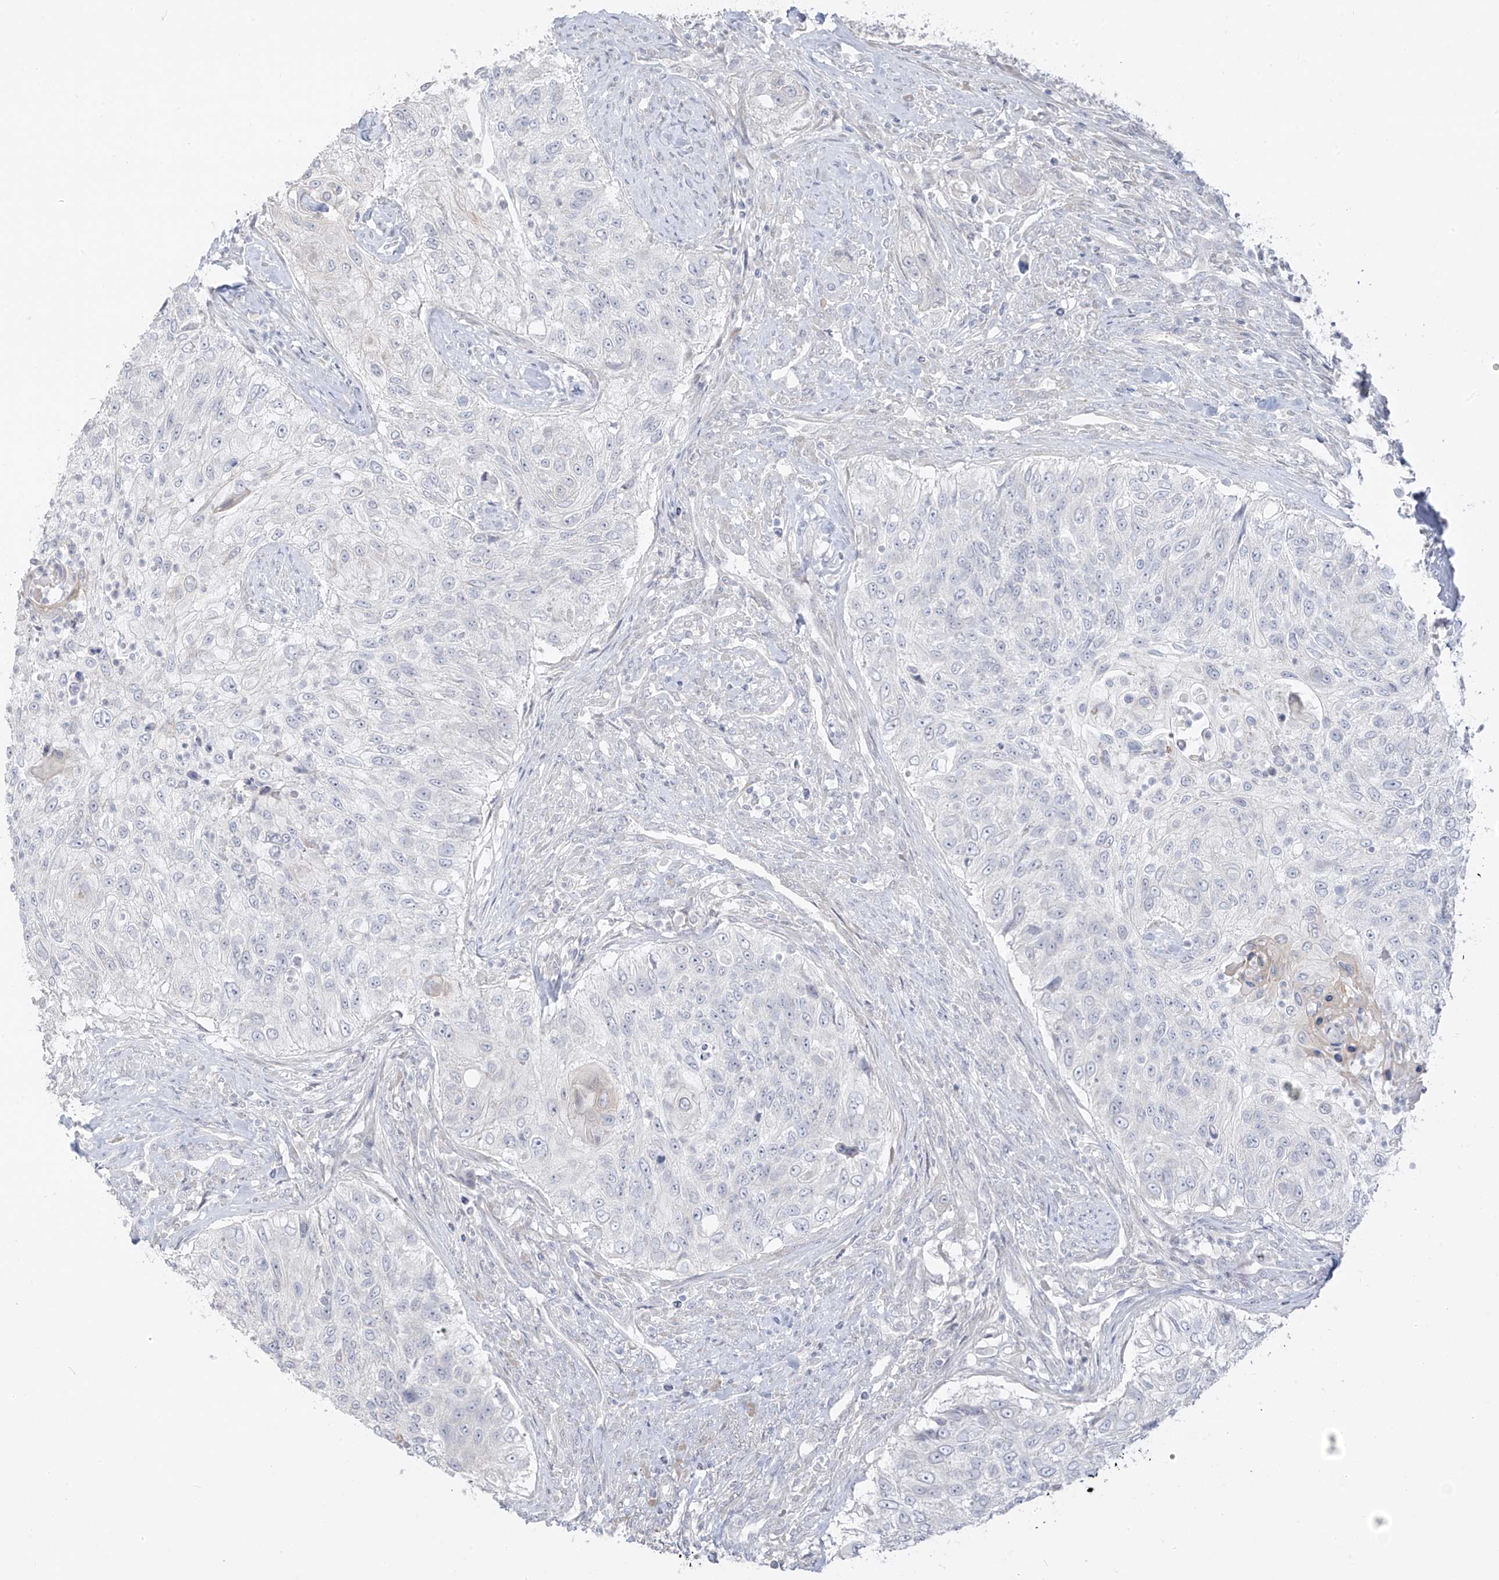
{"staining": {"intensity": "negative", "quantity": "none", "location": "none"}, "tissue": "urothelial cancer", "cell_type": "Tumor cells", "image_type": "cancer", "snomed": [{"axis": "morphology", "description": "Urothelial carcinoma, High grade"}, {"axis": "topography", "description": "Urinary bladder"}], "caption": "Tumor cells show no significant protein staining in urothelial carcinoma (high-grade). Nuclei are stained in blue.", "gene": "DCDC2", "patient": {"sex": "female", "age": 60}}